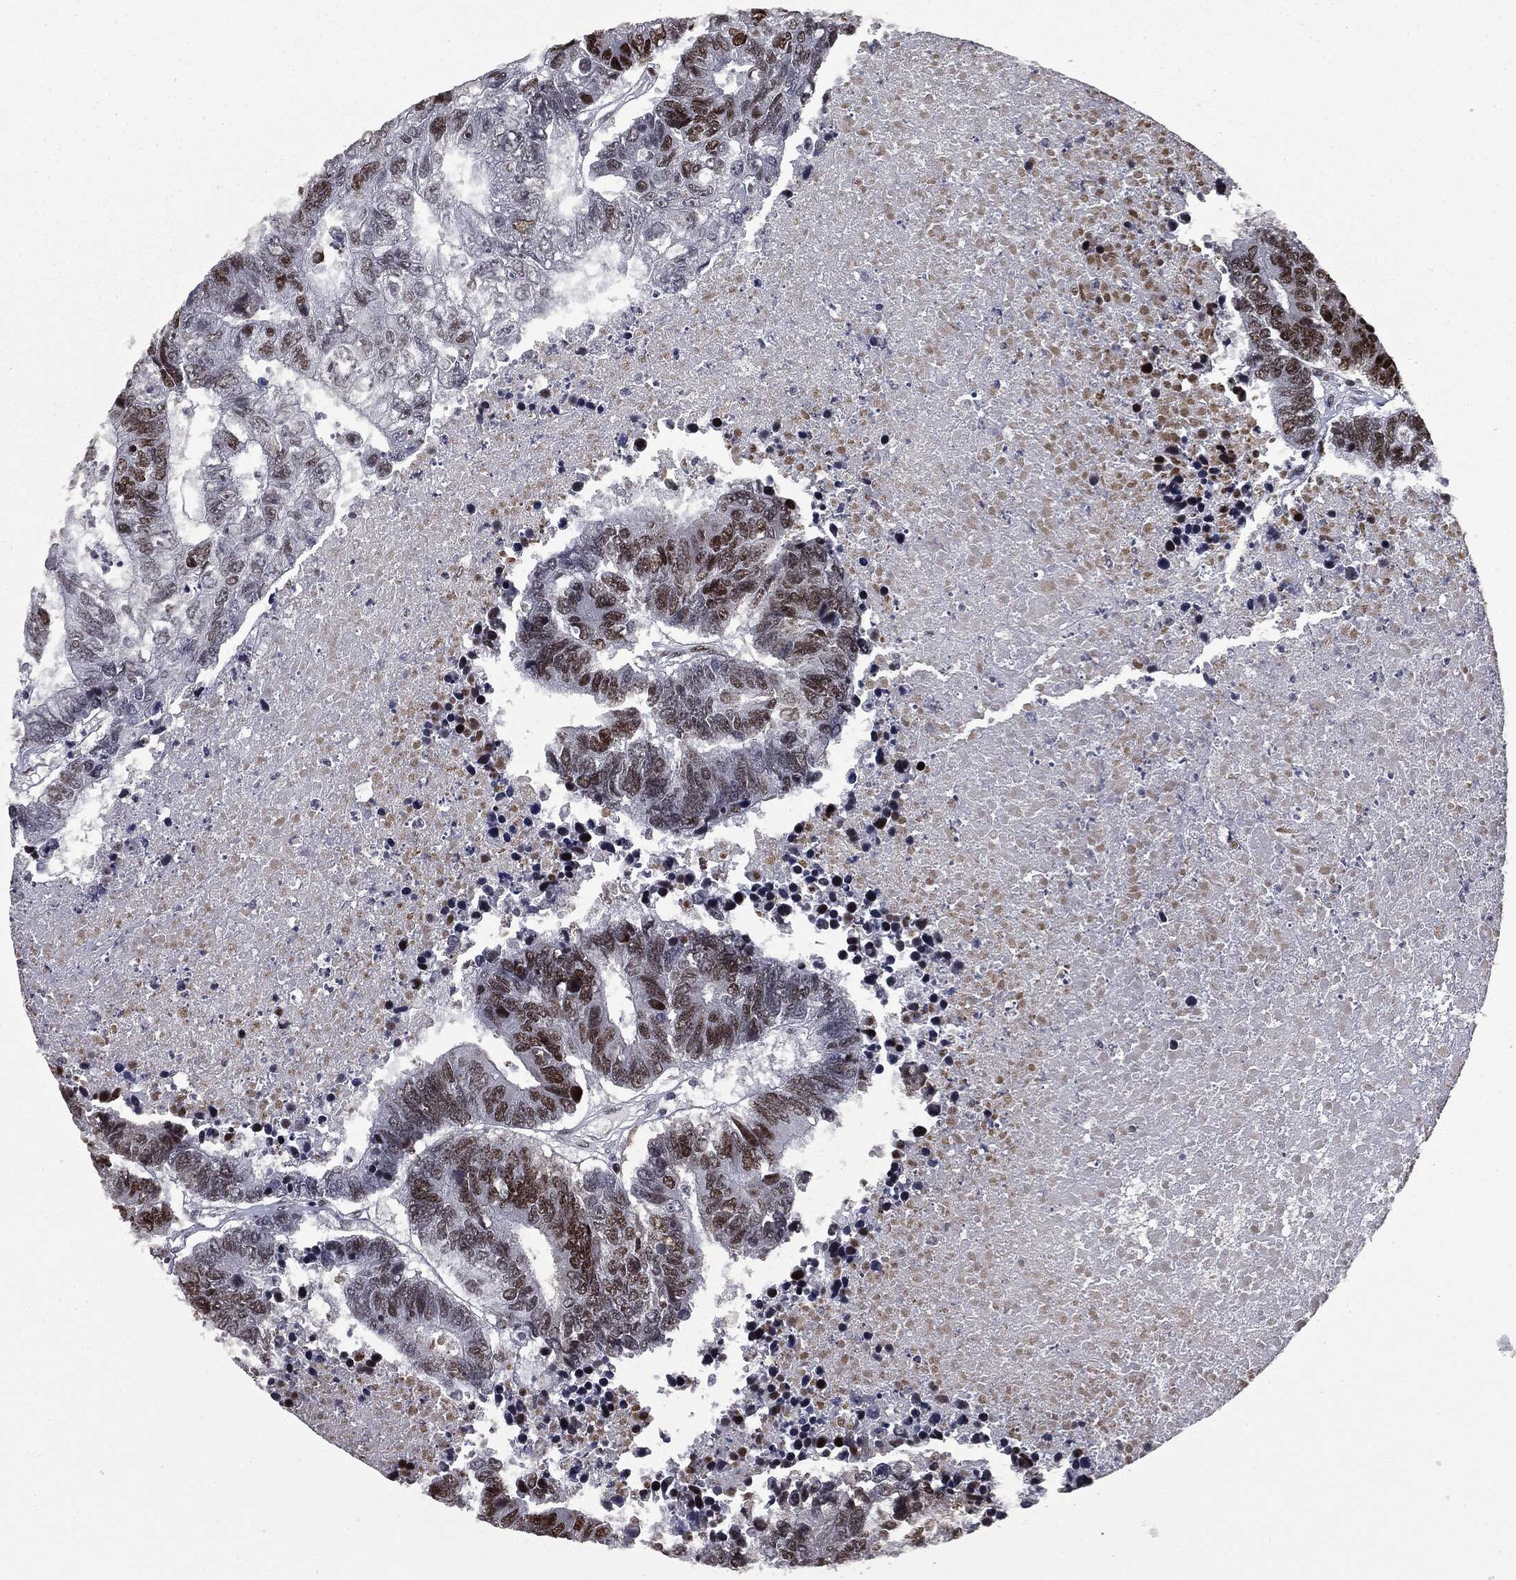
{"staining": {"intensity": "moderate", "quantity": "25%-75%", "location": "nuclear"}, "tissue": "colorectal cancer", "cell_type": "Tumor cells", "image_type": "cancer", "snomed": [{"axis": "morphology", "description": "Adenocarcinoma, NOS"}, {"axis": "topography", "description": "Colon"}], "caption": "Moderate nuclear expression is appreciated in approximately 25%-75% of tumor cells in colorectal adenocarcinoma. (Stains: DAB (3,3'-diaminobenzidine) in brown, nuclei in blue, Microscopy: brightfield microscopy at high magnification).", "gene": "MSH2", "patient": {"sex": "female", "age": 48}}